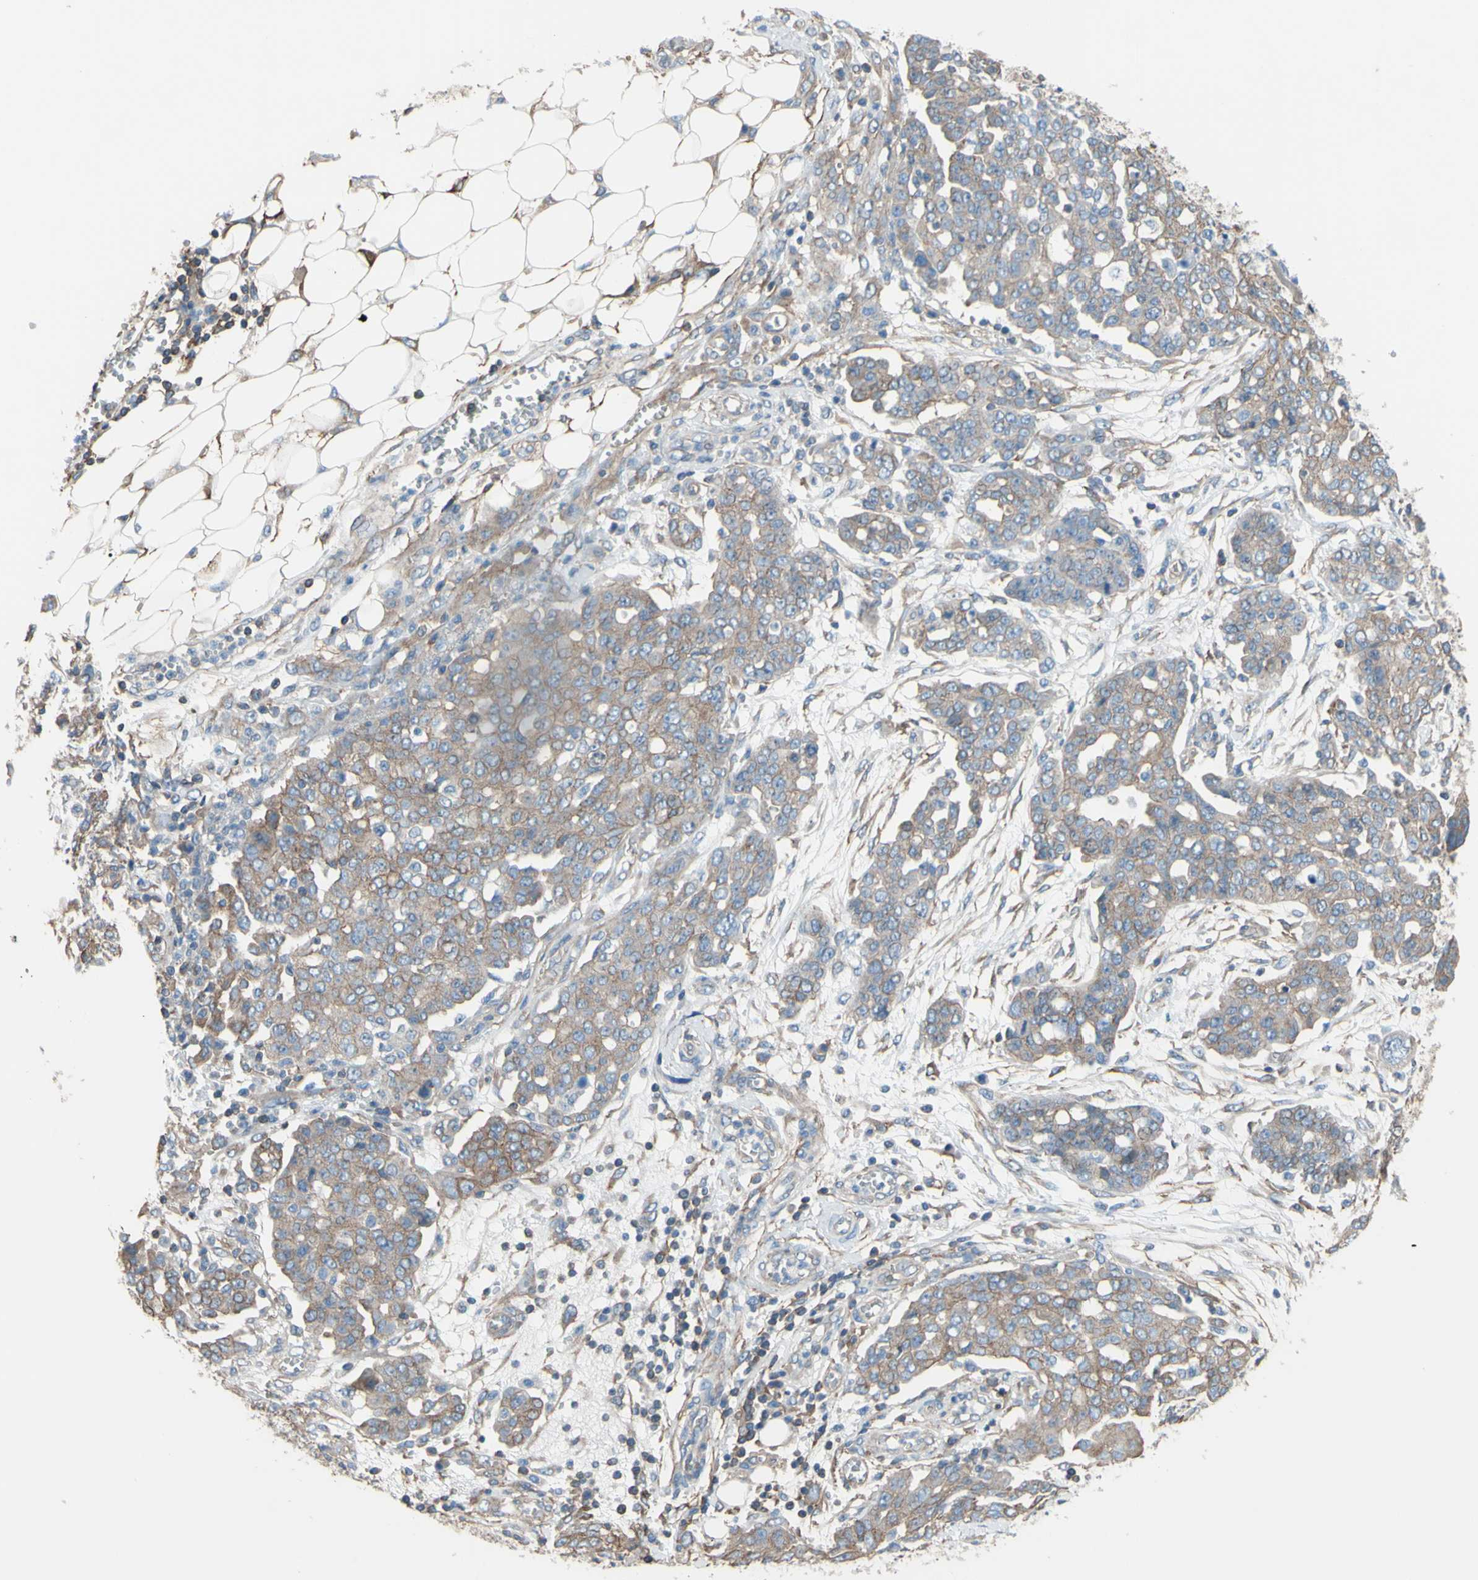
{"staining": {"intensity": "weak", "quantity": ">75%", "location": "cytoplasmic/membranous"}, "tissue": "ovarian cancer", "cell_type": "Tumor cells", "image_type": "cancer", "snomed": [{"axis": "morphology", "description": "Cystadenocarcinoma, serous, NOS"}, {"axis": "topography", "description": "Soft tissue"}, {"axis": "topography", "description": "Ovary"}], "caption": "About >75% of tumor cells in human ovarian cancer reveal weak cytoplasmic/membranous protein positivity as visualized by brown immunohistochemical staining.", "gene": "ADD1", "patient": {"sex": "female", "age": 57}}